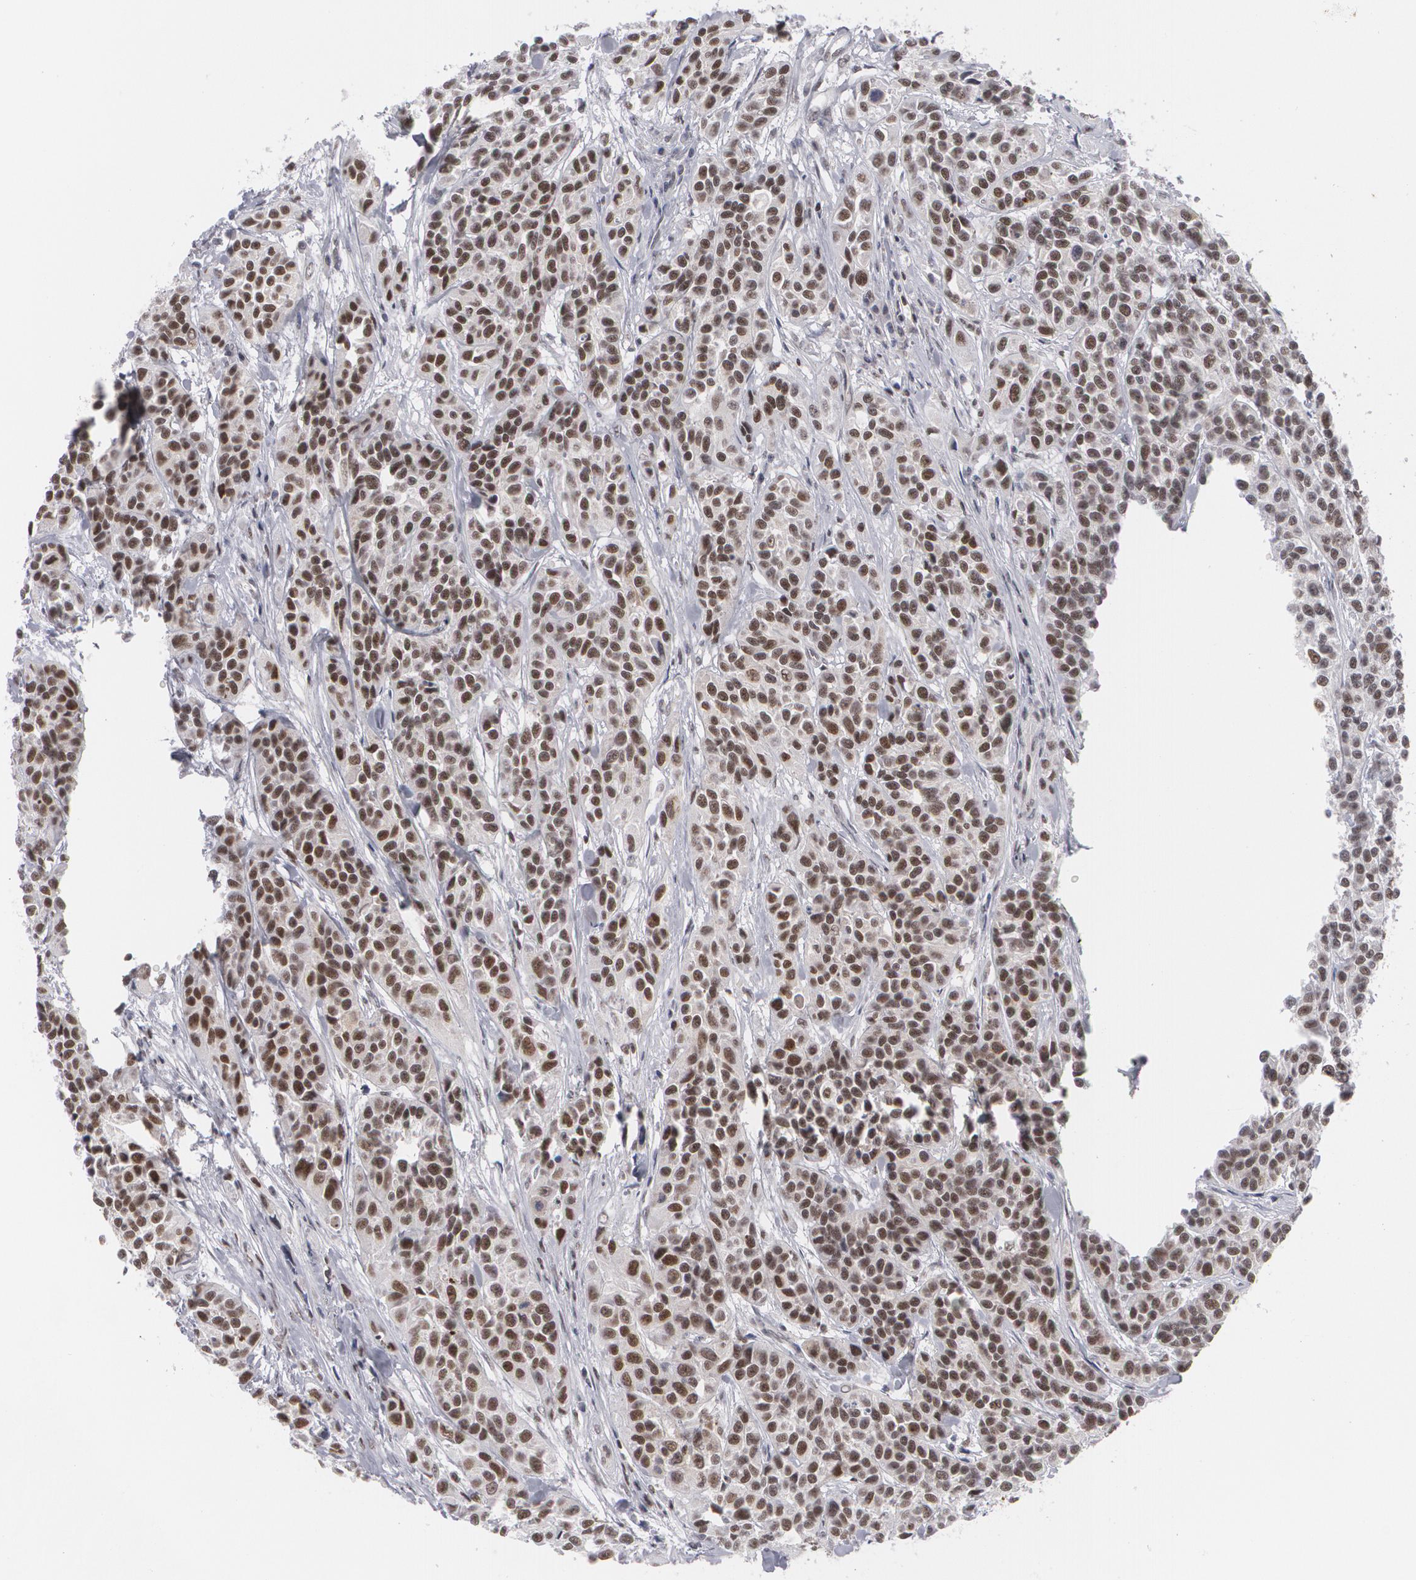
{"staining": {"intensity": "strong", "quantity": ">75%", "location": "nuclear"}, "tissue": "urothelial cancer", "cell_type": "Tumor cells", "image_type": "cancer", "snomed": [{"axis": "morphology", "description": "Urothelial carcinoma, High grade"}, {"axis": "topography", "description": "Urinary bladder"}], "caption": "Urothelial cancer tissue reveals strong nuclear positivity in approximately >75% of tumor cells, visualized by immunohistochemistry.", "gene": "MCL1", "patient": {"sex": "female", "age": 81}}